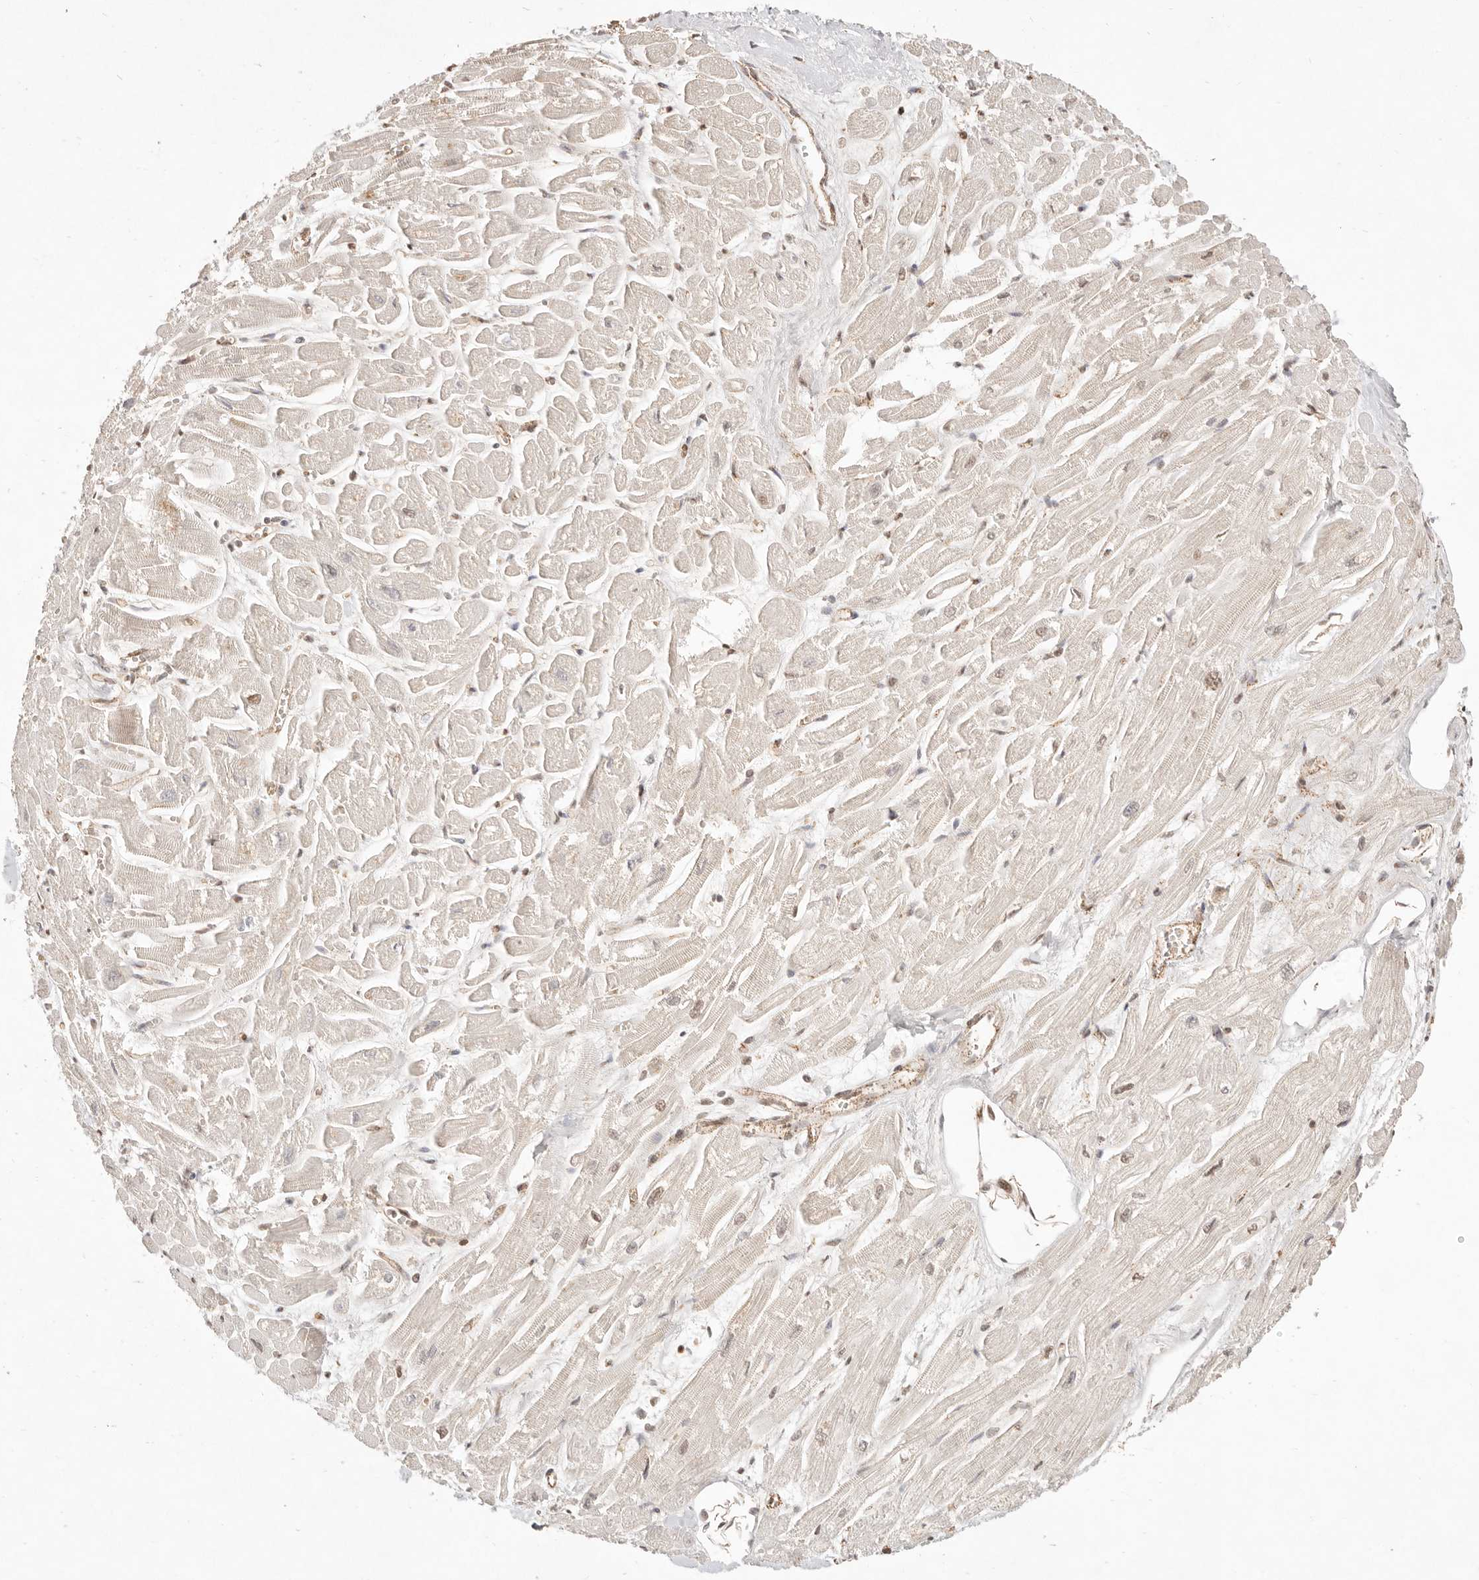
{"staining": {"intensity": "weak", "quantity": "<25%", "location": "cytoplasmic/membranous,nuclear"}, "tissue": "heart muscle", "cell_type": "Cardiomyocytes", "image_type": "normal", "snomed": [{"axis": "morphology", "description": "Normal tissue, NOS"}, {"axis": "topography", "description": "Heart"}], "caption": "This is a histopathology image of IHC staining of normal heart muscle, which shows no expression in cardiomyocytes. (Immunohistochemistry (ihc), brightfield microscopy, high magnification).", "gene": "MEP1A", "patient": {"sex": "male", "age": 54}}